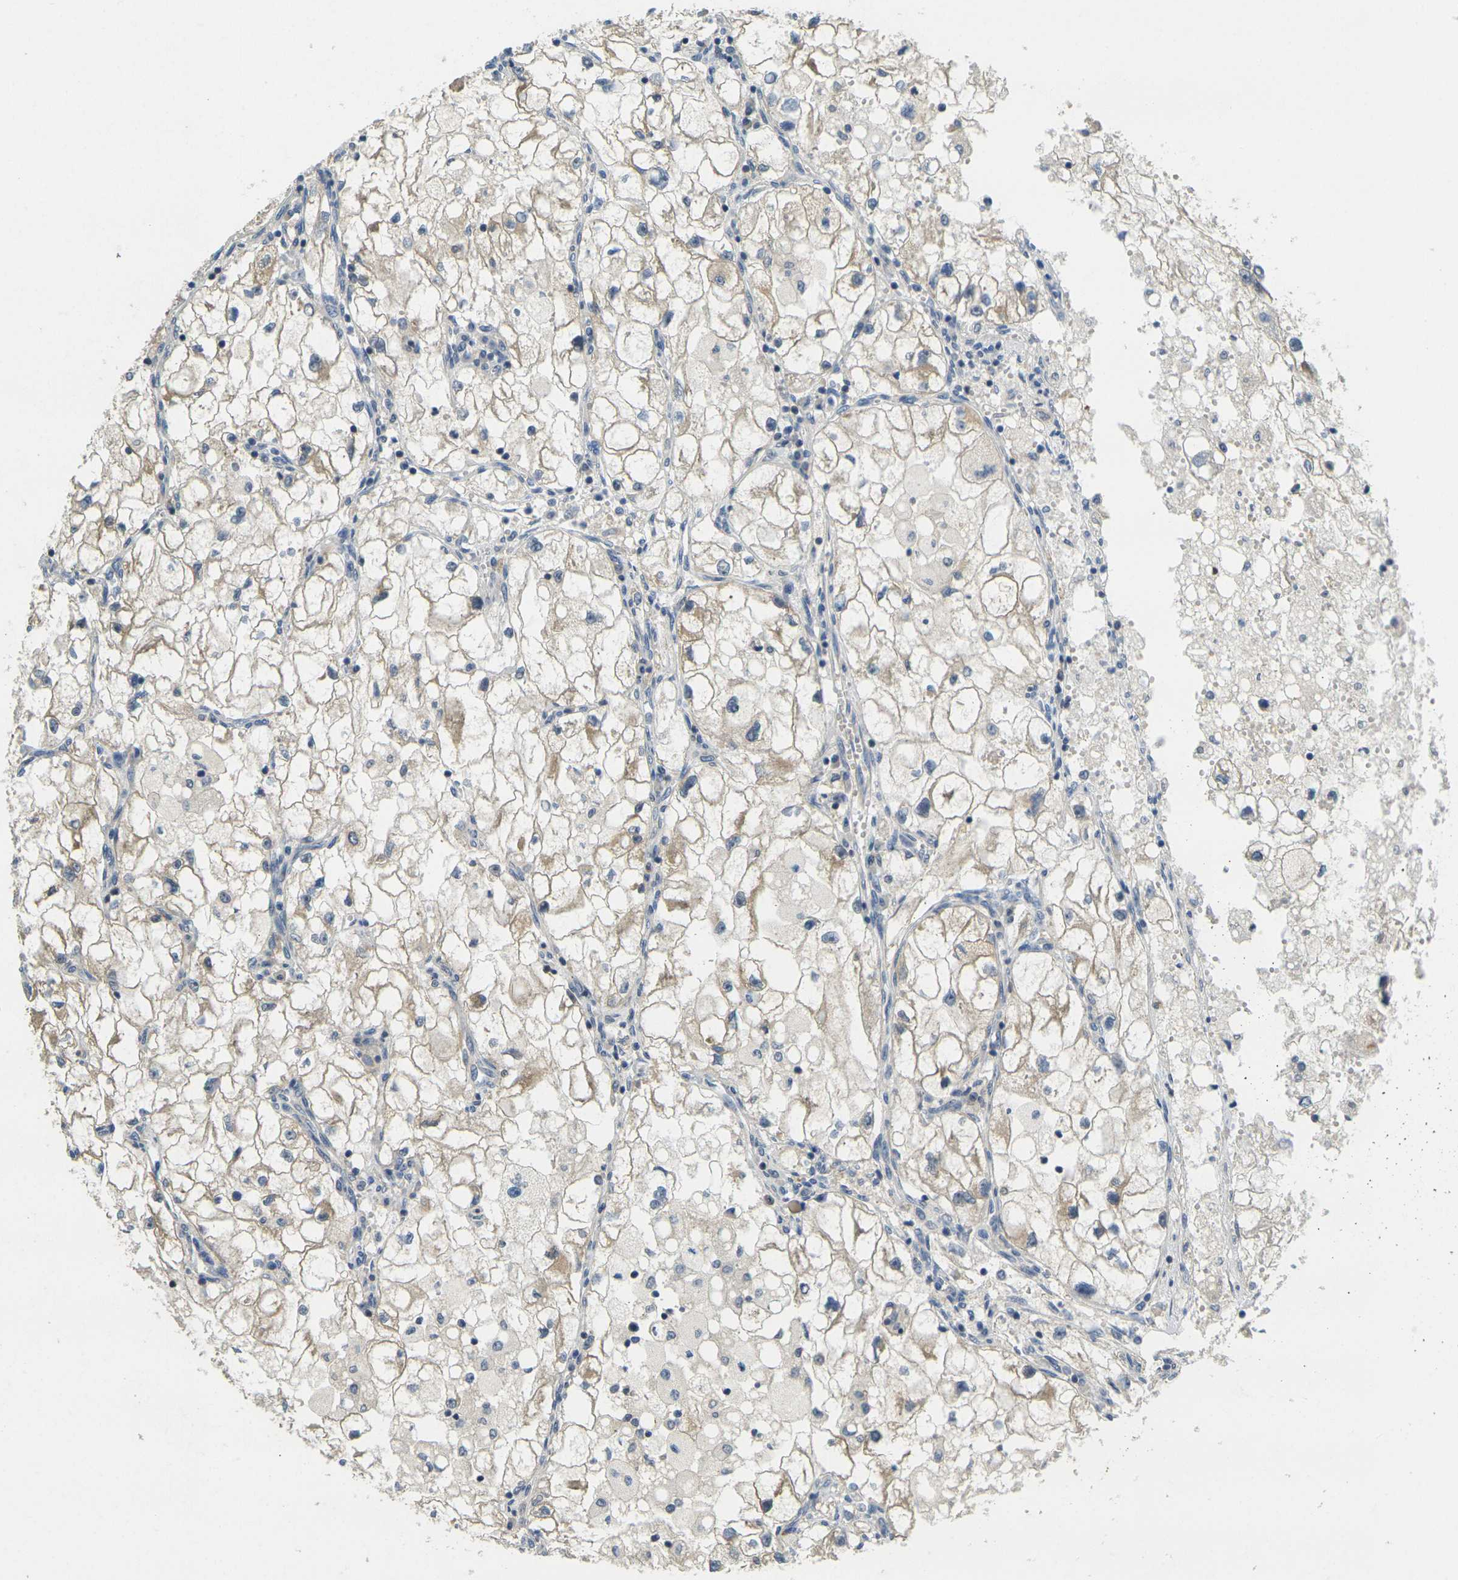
{"staining": {"intensity": "weak", "quantity": ">75%", "location": "cytoplasmic/membranous"}, "tissue": "renal cancer", "cell_type": "Tumor cells", "image_type": "cancer", "snomed": [{"axis": "morphology", "description": "Adenocarcinoma, NOS"}, {"axis": "topography", "description": "Kidney"}], "caption": "Adenocarcinoma (renal) stained for a protein (brown) exhibits weak cytoplasmic/membranous positive staining in about >75% of tumor cells.", "gene": "KLHL8", "patient": {"sex": "female", "age": 70}}